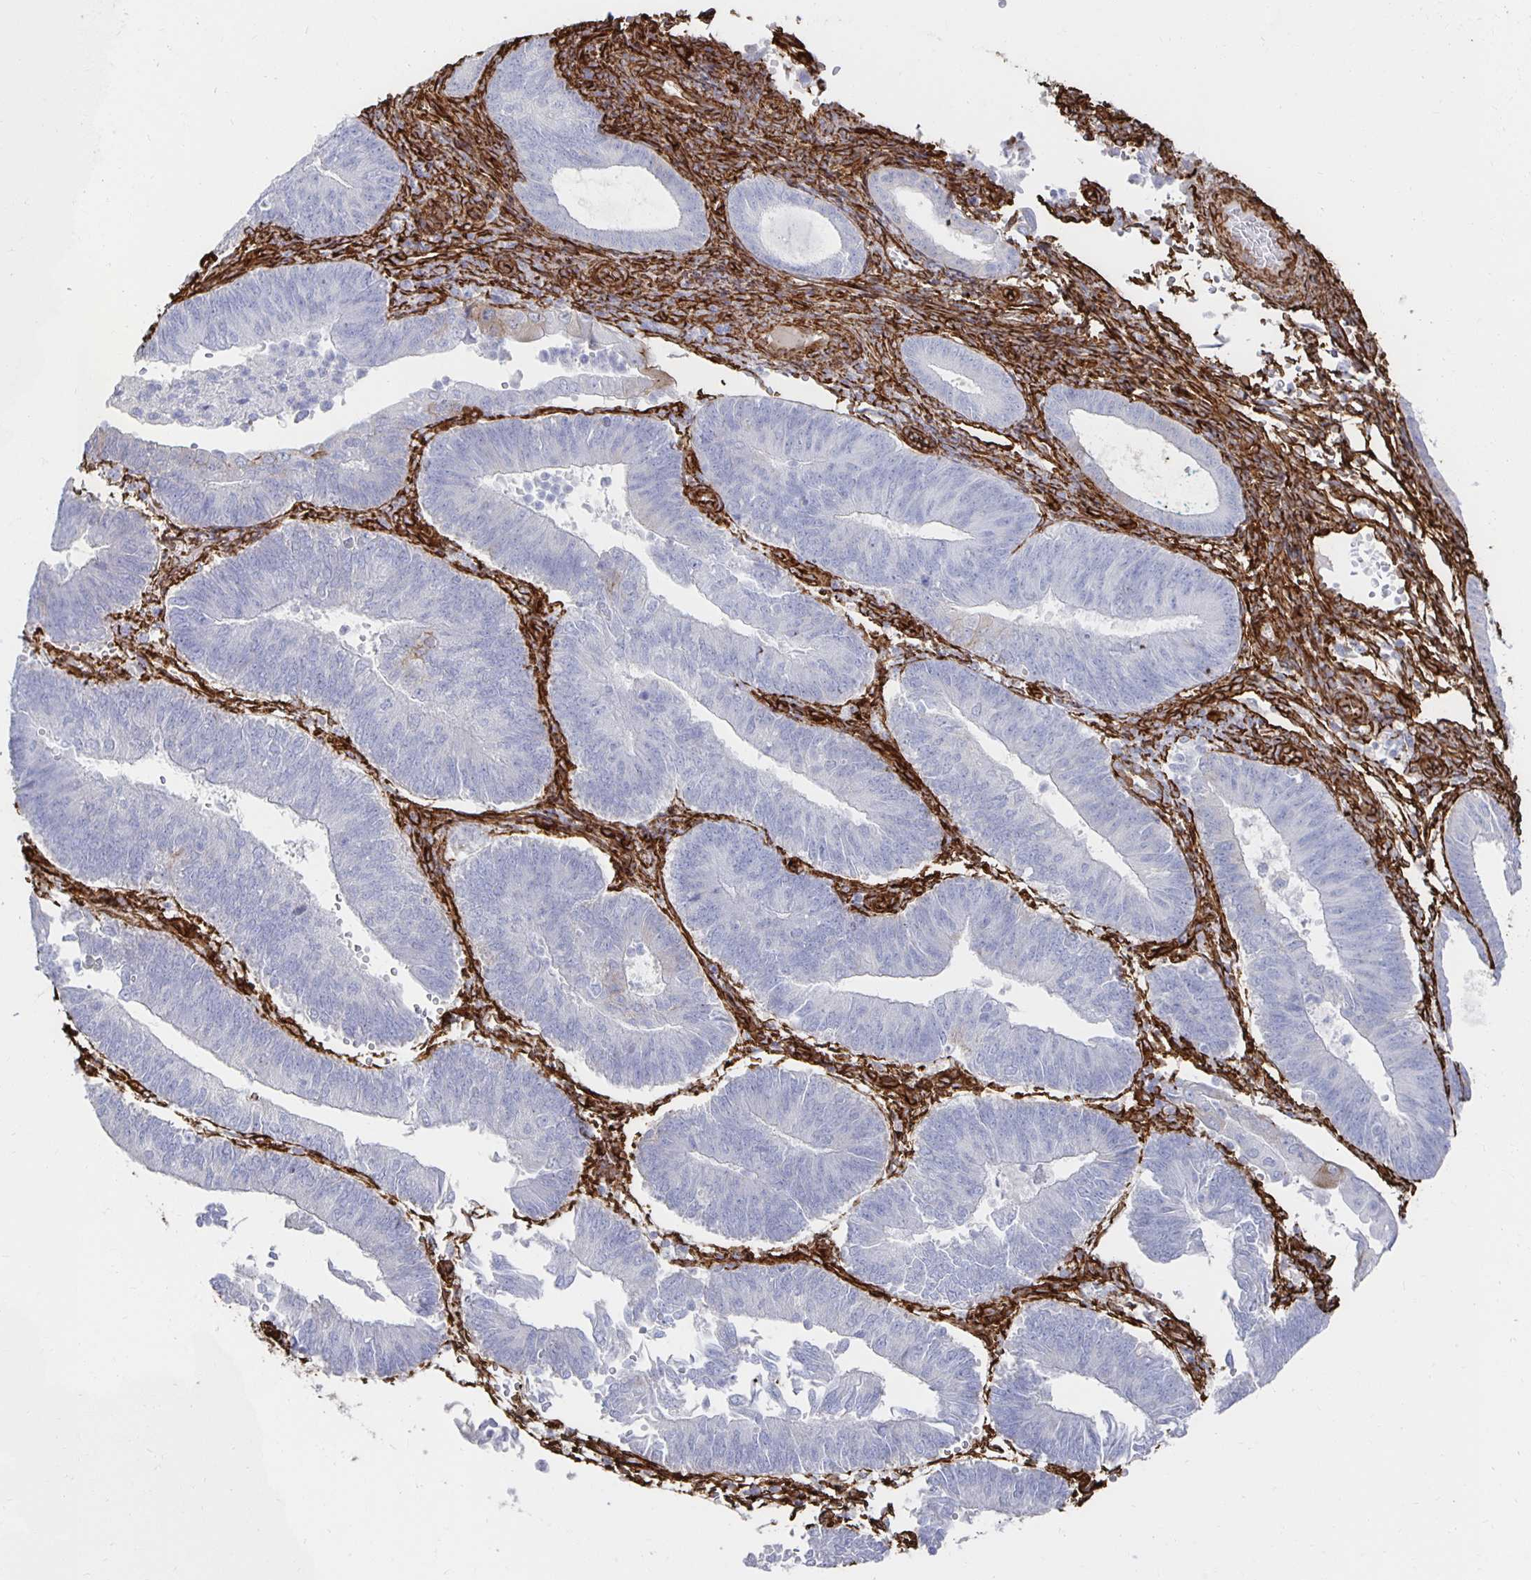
{"staining": {"intensity": "negative", "quantity": "none", "location": "none"}, "tissue": "endometrial cancer", "cell_type": "Tumor cells", "image_type": "cancer", "snomed": [{"axis": "morphology", "description": "Adenocarcinoma, NOS"}, {"axis": "topography", "description": "Endometrium"}], "caption": "This micrograph is of adenocarcinoma (endometrial) stained with immunohistochemistry to label a protein in brown with the nuclei are counter-stained blue. There is no positivity in tumor cells.", "gene": "VIPR2", "patient": {"sex": "female", "age": 65}}